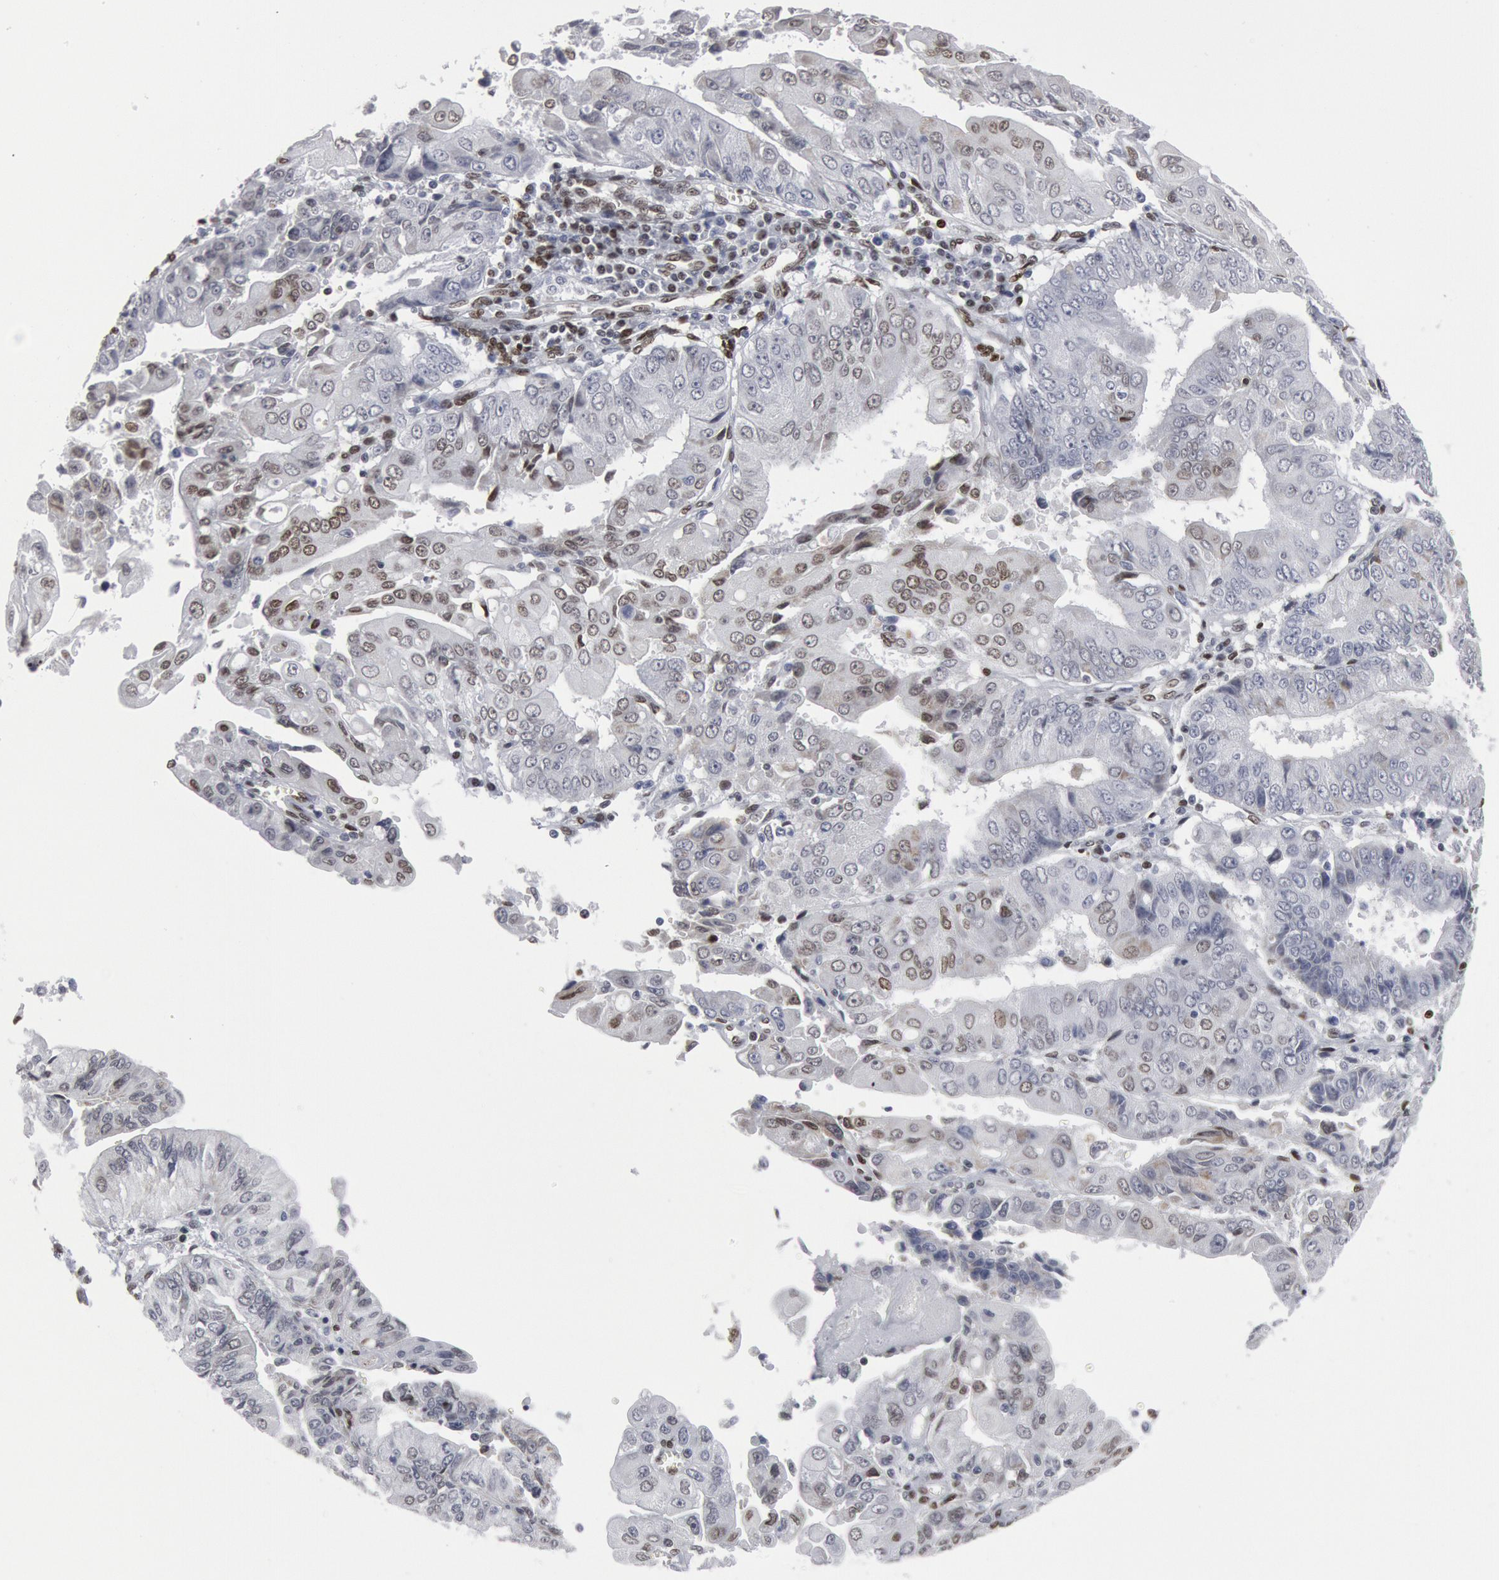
{"staining": {"intensity": "negative", "quantity": "none", "location": "none"}, "tissue": "endometrial cancer", "cell_type": "Tumor cells", "image_type": "cancer", "snomed": [{"axis": "morphology", "description": "Adenocarcinoma, NOS"}, {"axis": "topography", "description": "Endometrium"}], "caption": "Tumor cells are negative for brown protein staining in endometrial cancer.", "gene": "MECP2", "patient": {"sex": "female", "age": 75}}